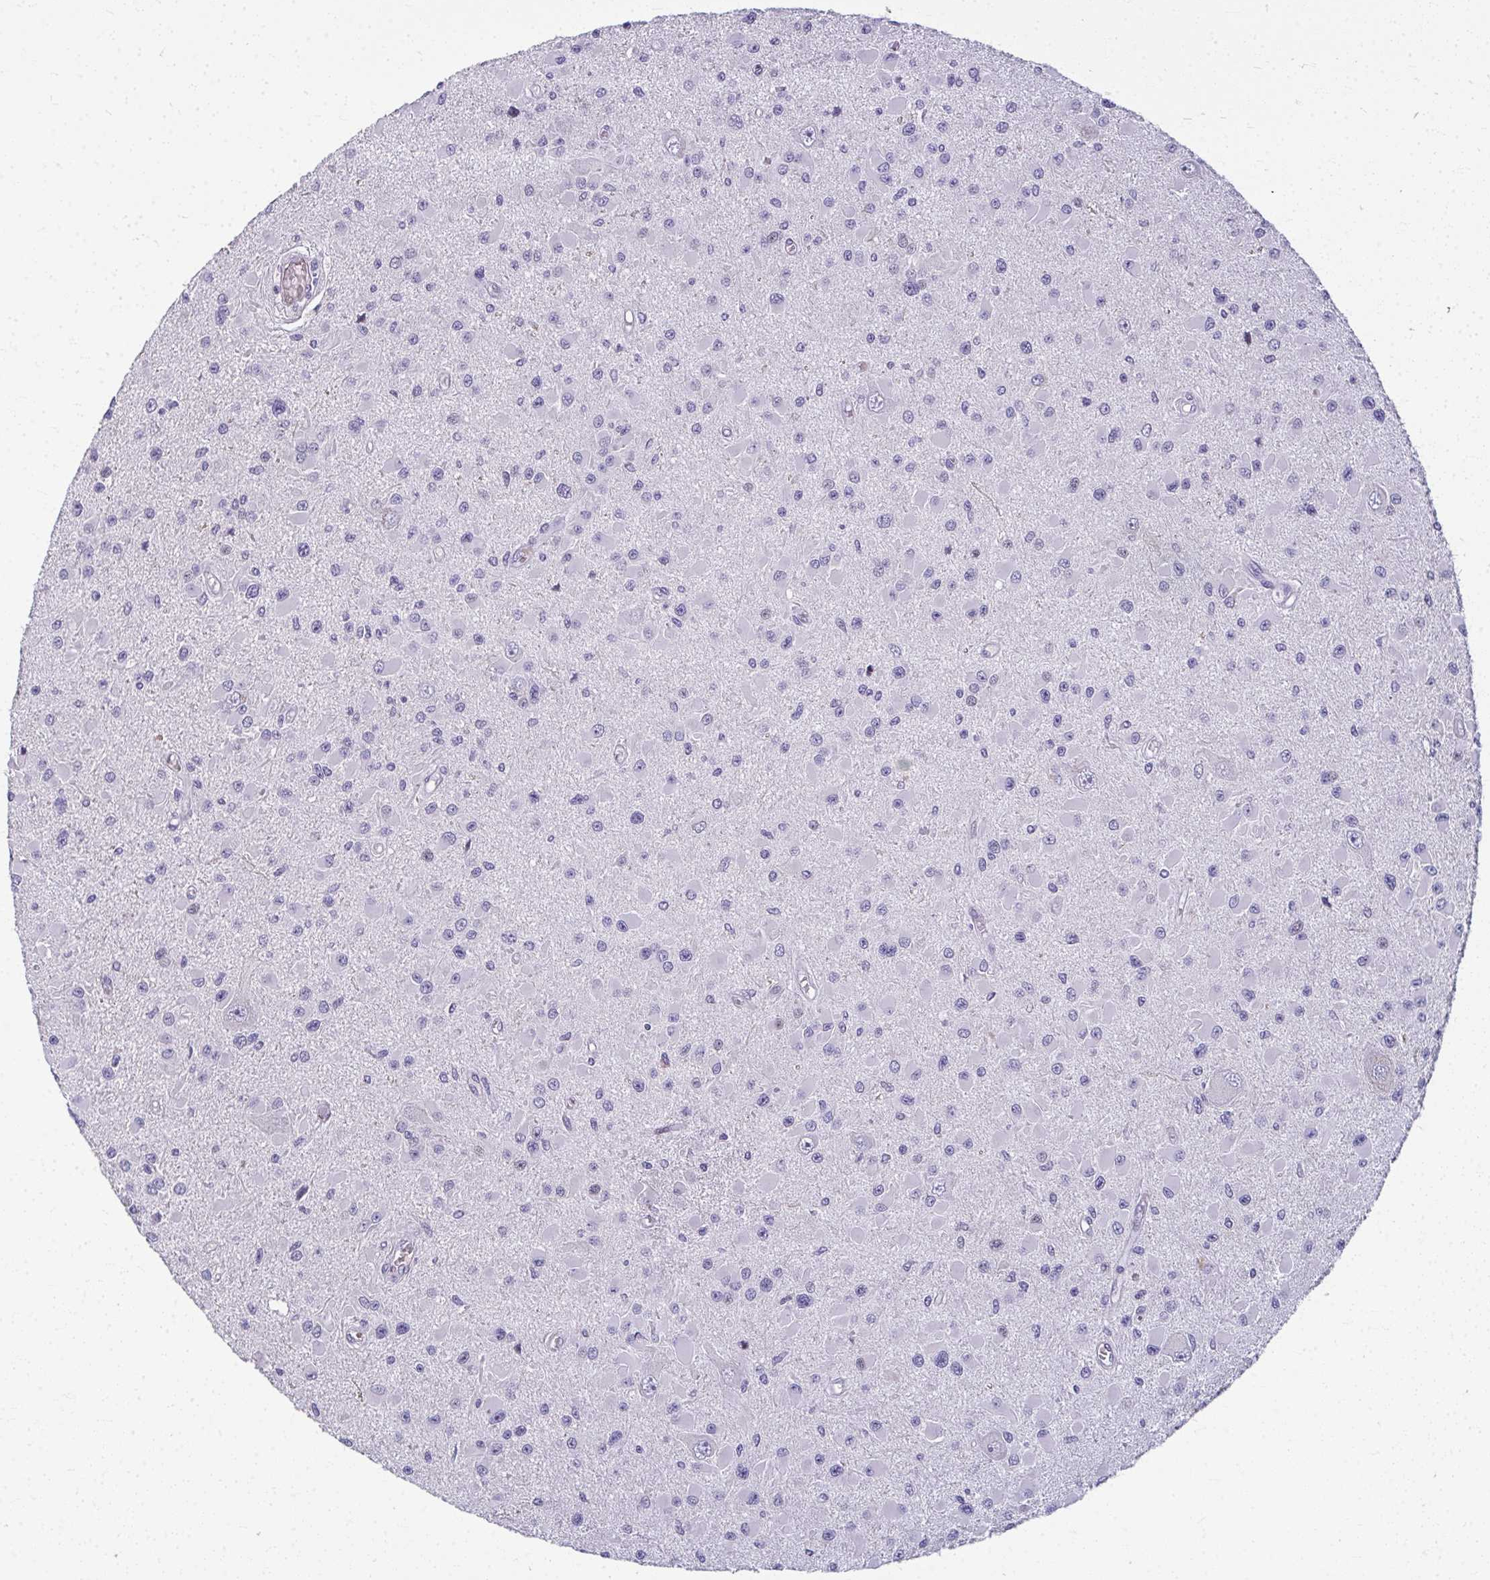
{"staining": {"intensity": "negative", "quantity": "none", "location": "none"}, "tissue": "glioma", "cell_type": "Tumor cells", "image_type": "cancer", "snomed": [{"axis": "morphology", "description": "Glioma, malignant, High grade"}, {"axis": "topography", "description": "Brain"}], "caption": "This is an immunohistochemistry (IHC) image of glioma. There is no staining in tumor cells.", "gene": "ODF1", "patient": {"sex": "male", "age": 54}}